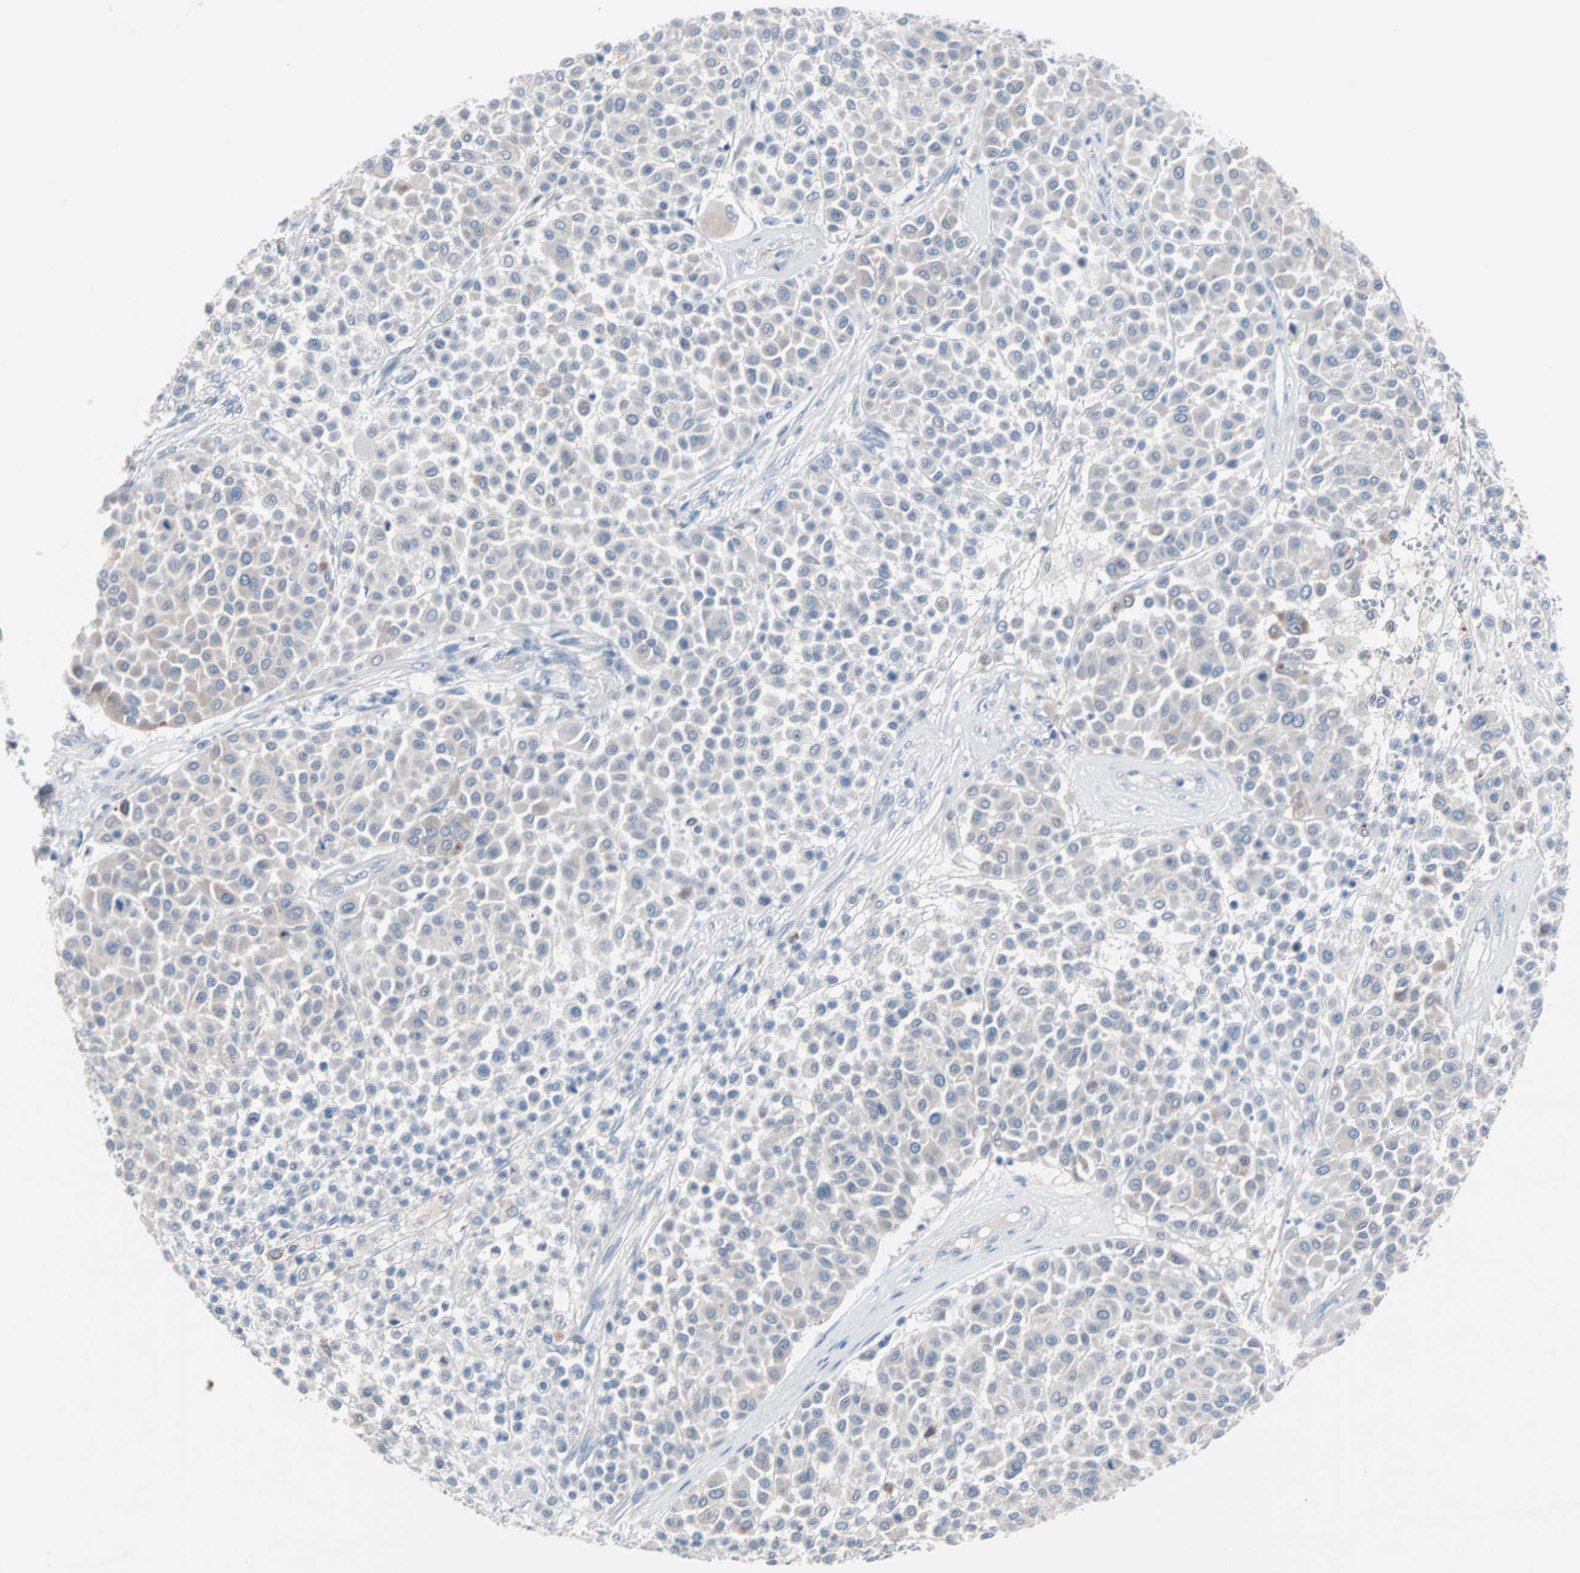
{"staining": {"intensity": "weak", "quantity": "<25%", "location": "cytoplasmic/membranous"}, "tissue": "melanoma", "cell_type": "Tumor cells", "image_type": "cancer", "snomed": [{"axis": "morphology", "description": "Malignant melanoma, Metastatic site"}, {"axis": "topography", "description": "Soft tissue"}], "caption": "IHC histopathology image of melanoma stained for a protein (brown), which demonstrates no positivity in tumor cells.", "gene": "ULBP1", "patient": {"sex": "male", "age": 41}}